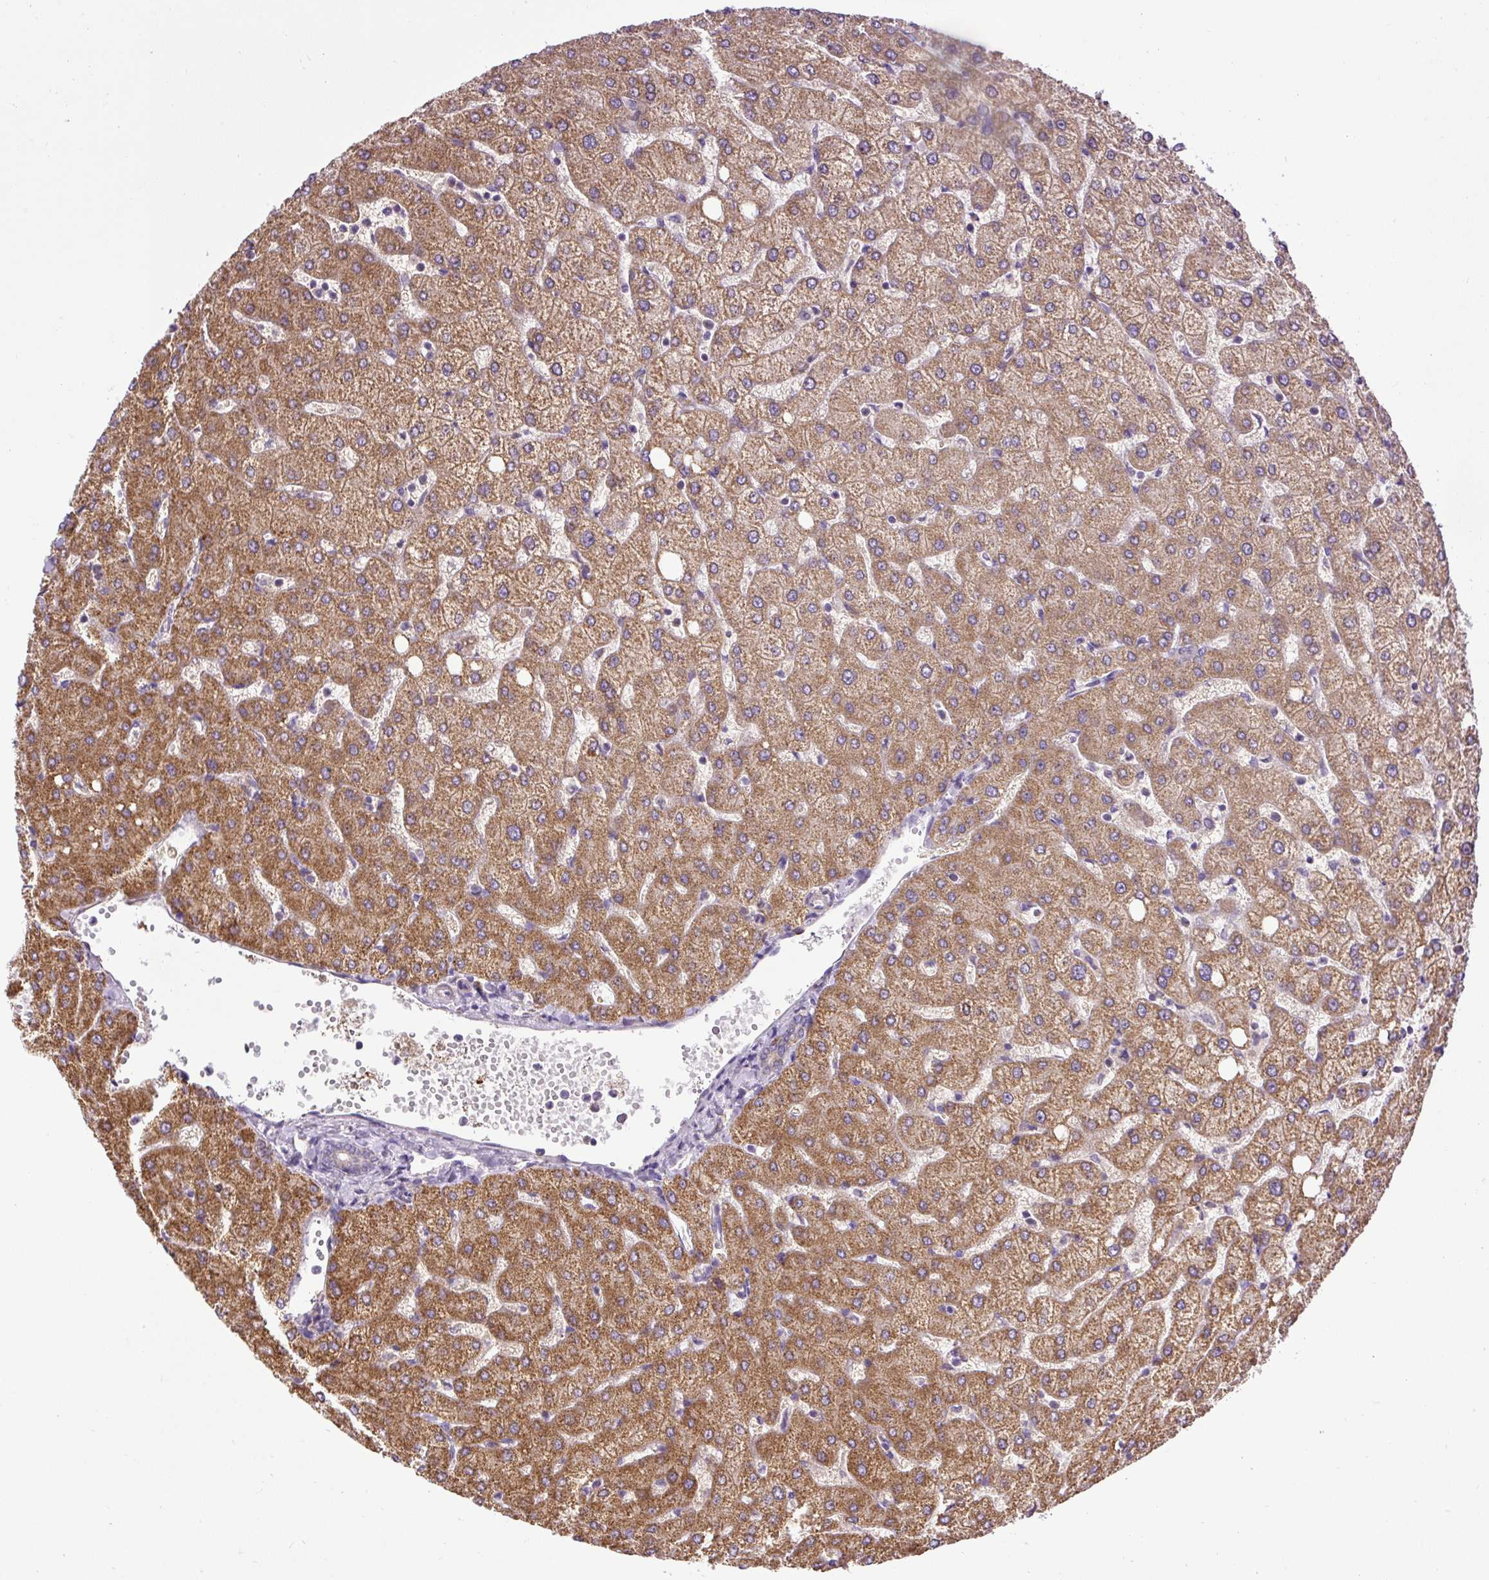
{"staining": {"intensity": "negative", "quantity": "none", "location": "none"}, "tissue": "liver", "cell_type": "Cholangiocytes", "image_type": "normal", "snomed": [{"axis": "morphology", "description": "Normal tissue, NOS"}, {"axis": "topography", "description": "Liver"}], "caption": "IHC of unremarkable human liver exhibits no staining in cholangiocytes. Brightfield microscopy of immunohistochemistry (IHC) stained with DAB (3,3'-diaminobenzidine) (brown) and hematoxylin (blue), captured at high magnification.", "gene": "TM2D3", "patient": {"sex": "female", "age": 54}}